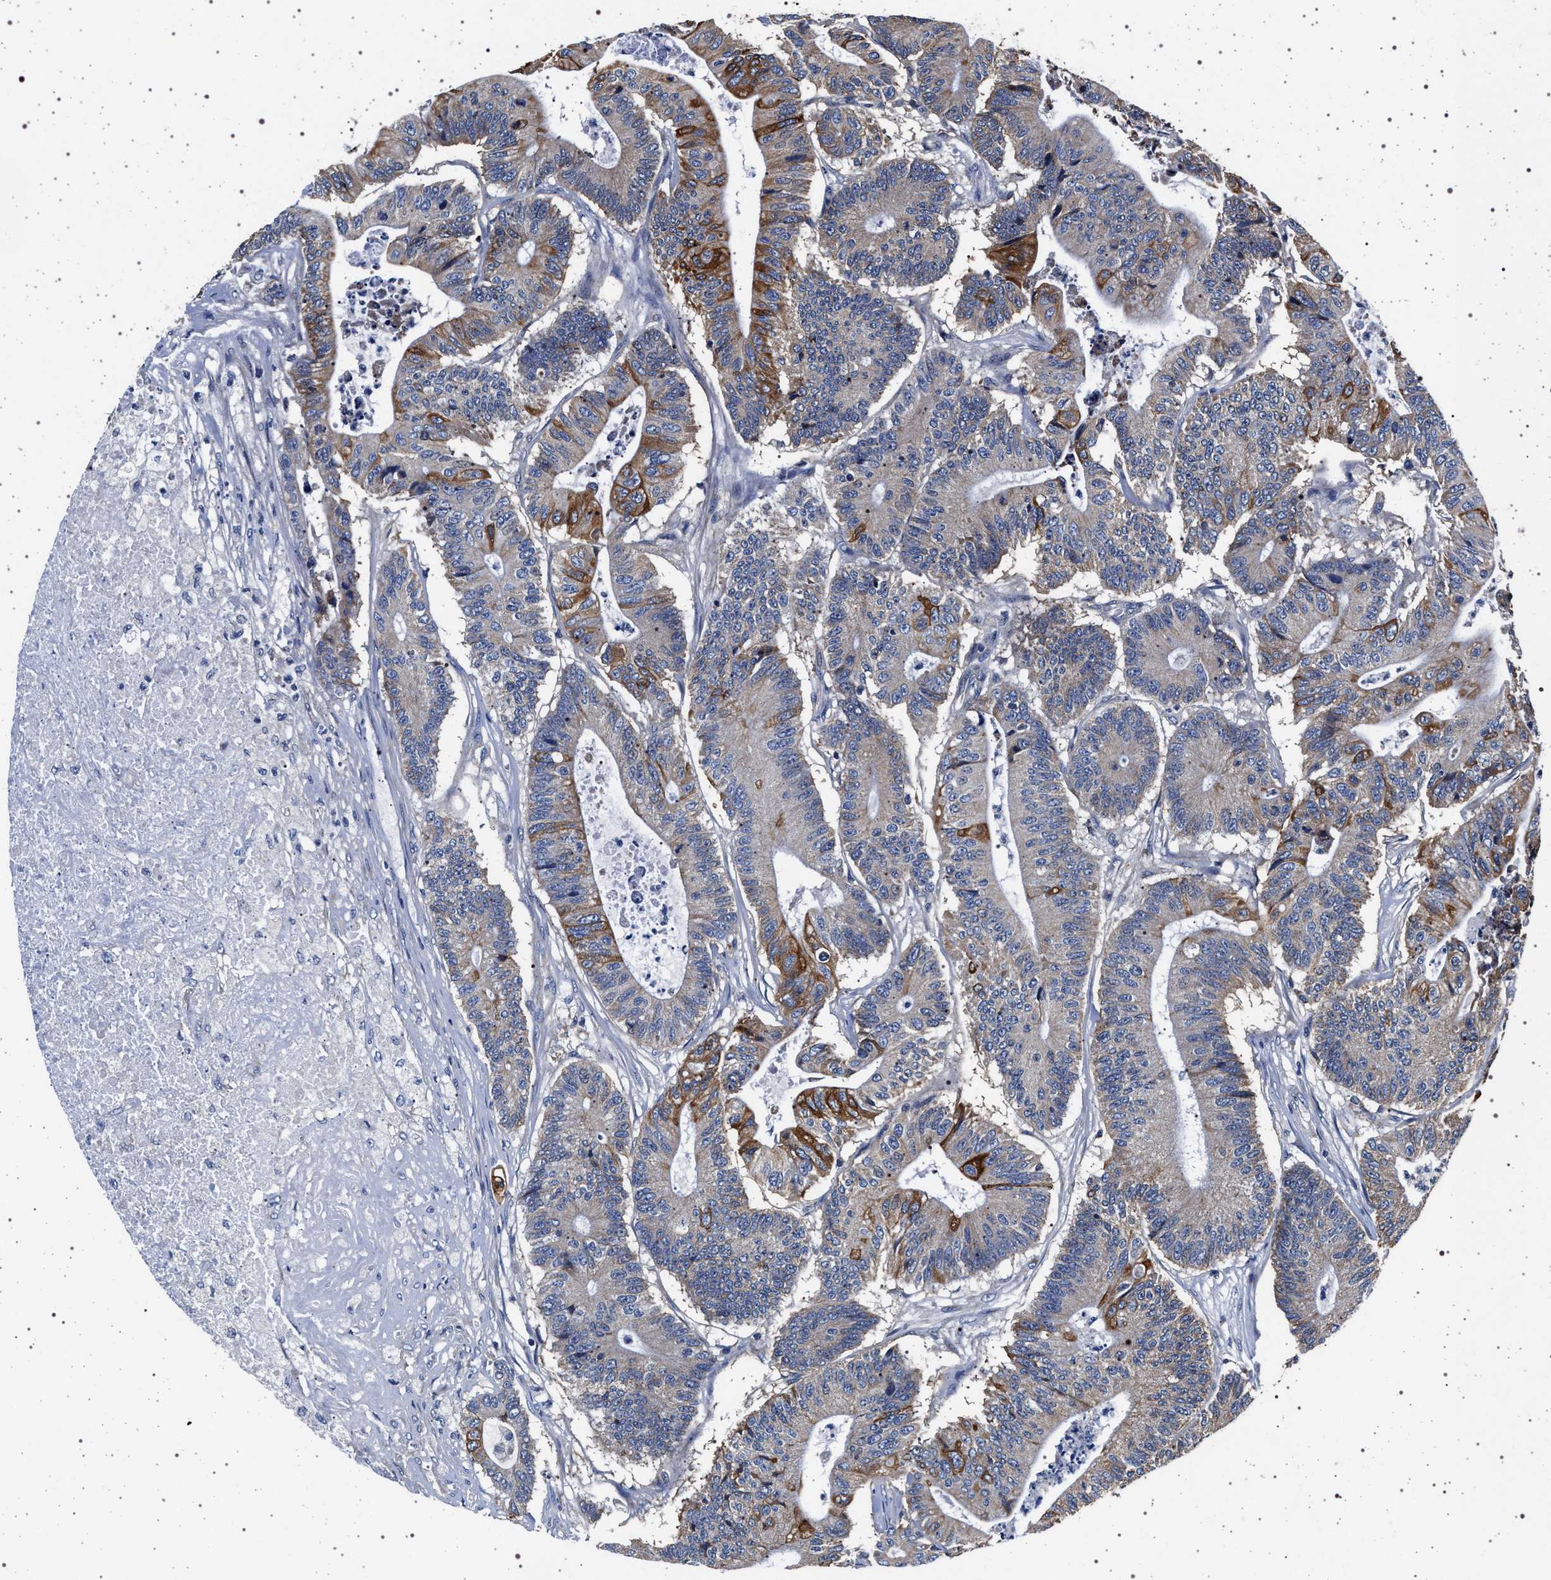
{"staining": {"intensity": "moderate", "quantity": "<25%", "location": "cytoplasmic/membranous"}, "tissue": "colorectal cancer", "cell_type": "Tumor cells", "image_type": "cancer", "snomed": [{"axis": "morphology", "description": "Adenocarcinoma, NOS"}, {"axis": "topography", "description": "Colon"}], "caption": "The immunohistochemical stain shows moderate cytoplasmic/membranous staining in tumor cells of colorectal cancer tissue.", "gene": "MAP3K2", "patient": {"sex": "female", "age": 84}}